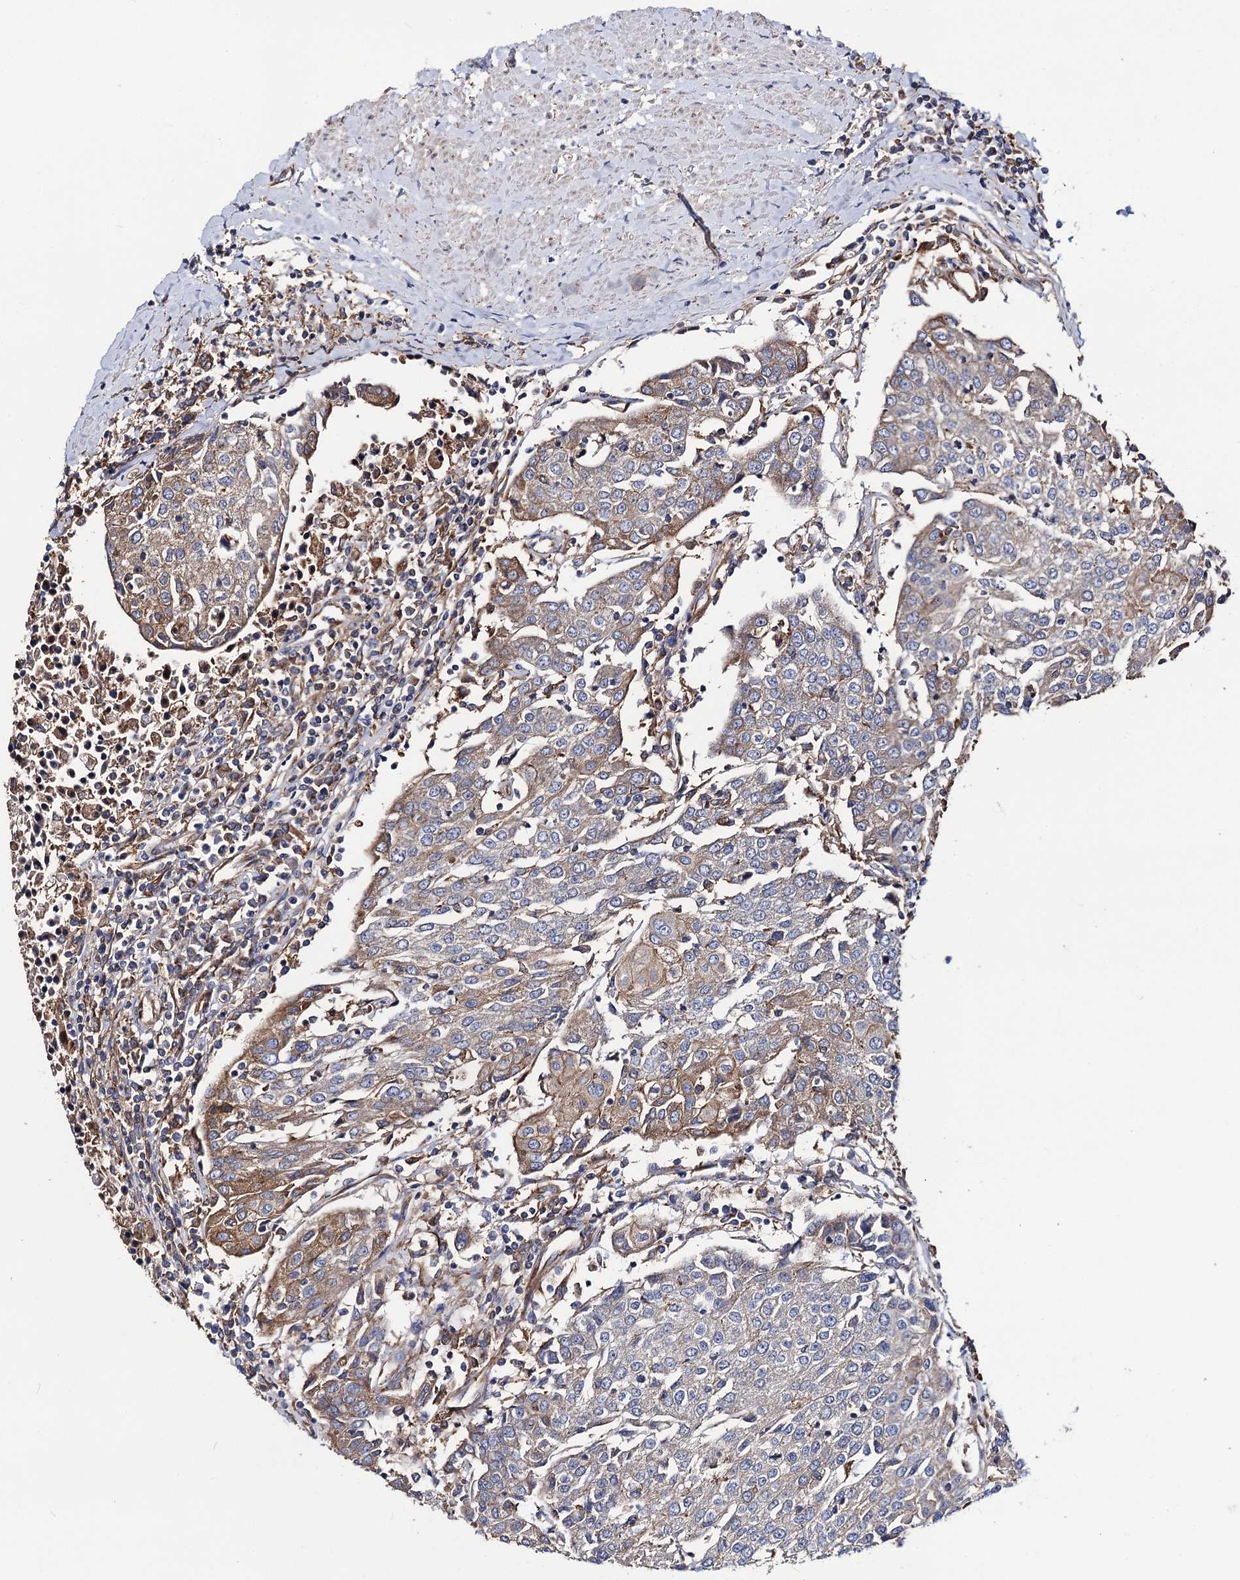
{"staining": {"intensity": "moderate", "quantity": "25%-75%", "location": "cytoplasmic/membranous"}, "tissue": "urothelial cancer", "cell_type": "Tumor cells", "image_type": "cancer", "snomed": [{"axis": "morphology", "description": "Urothelial carcinoma, High grade"}, {"axis": "topography", "description": "Urinary bladder"}], "caption": "This micrograph demonstrates IHC staining of human urothelial cancer, with medium moderate cytoplasmic/membranous staining in about 25%-75% of tumor cells.", "gene": "DYDC1", "patient": {"sex": "female", "age": 85}}